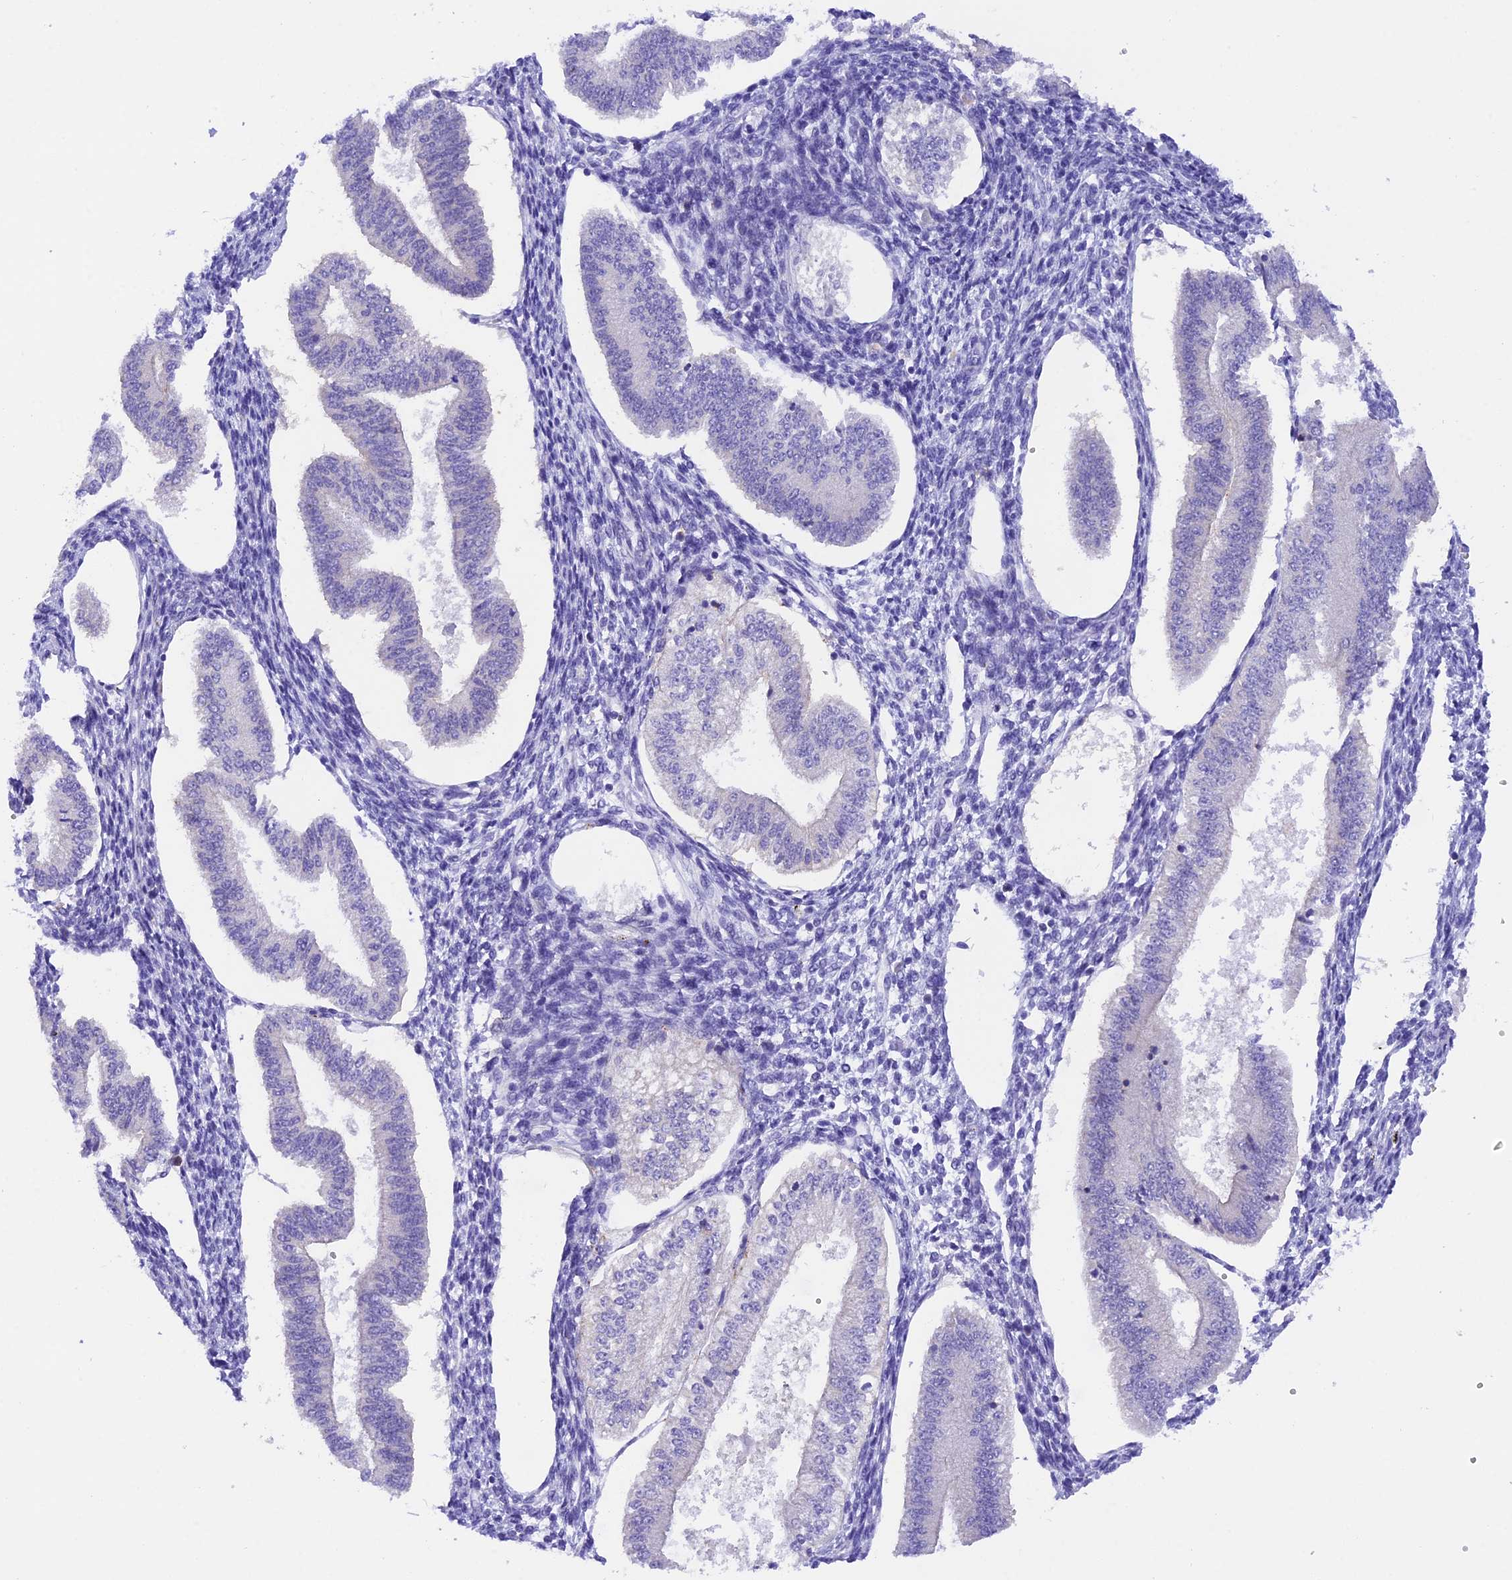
{"staining": {"intensity": "negative", "quantity": "none", "location": "none"}, "tissue": "endometrium", "cell_type": "Cells in endometrial stroma", "image_type": "normal", "snomed": [{"axis": "morphology", "description": "Normal tissue, NOS"}, {"axis": "topography", "description": "Endometrium"}], "caption": "This image is of unremarkable endometrium stained with immunohistochemistry to label a protein in brown with the nuclei are counter-stained blue. There is no expression in cells in endometrial stroma. The staining was performed using DAB (3,3'-diaminobenzidine) to visualize the protein expression in brown, while the nuclei were stained in blue with hematoxylin (Magnification: 20x).", "gene": "COL6A5", "patient": {"sex": "female", "age": 34}}